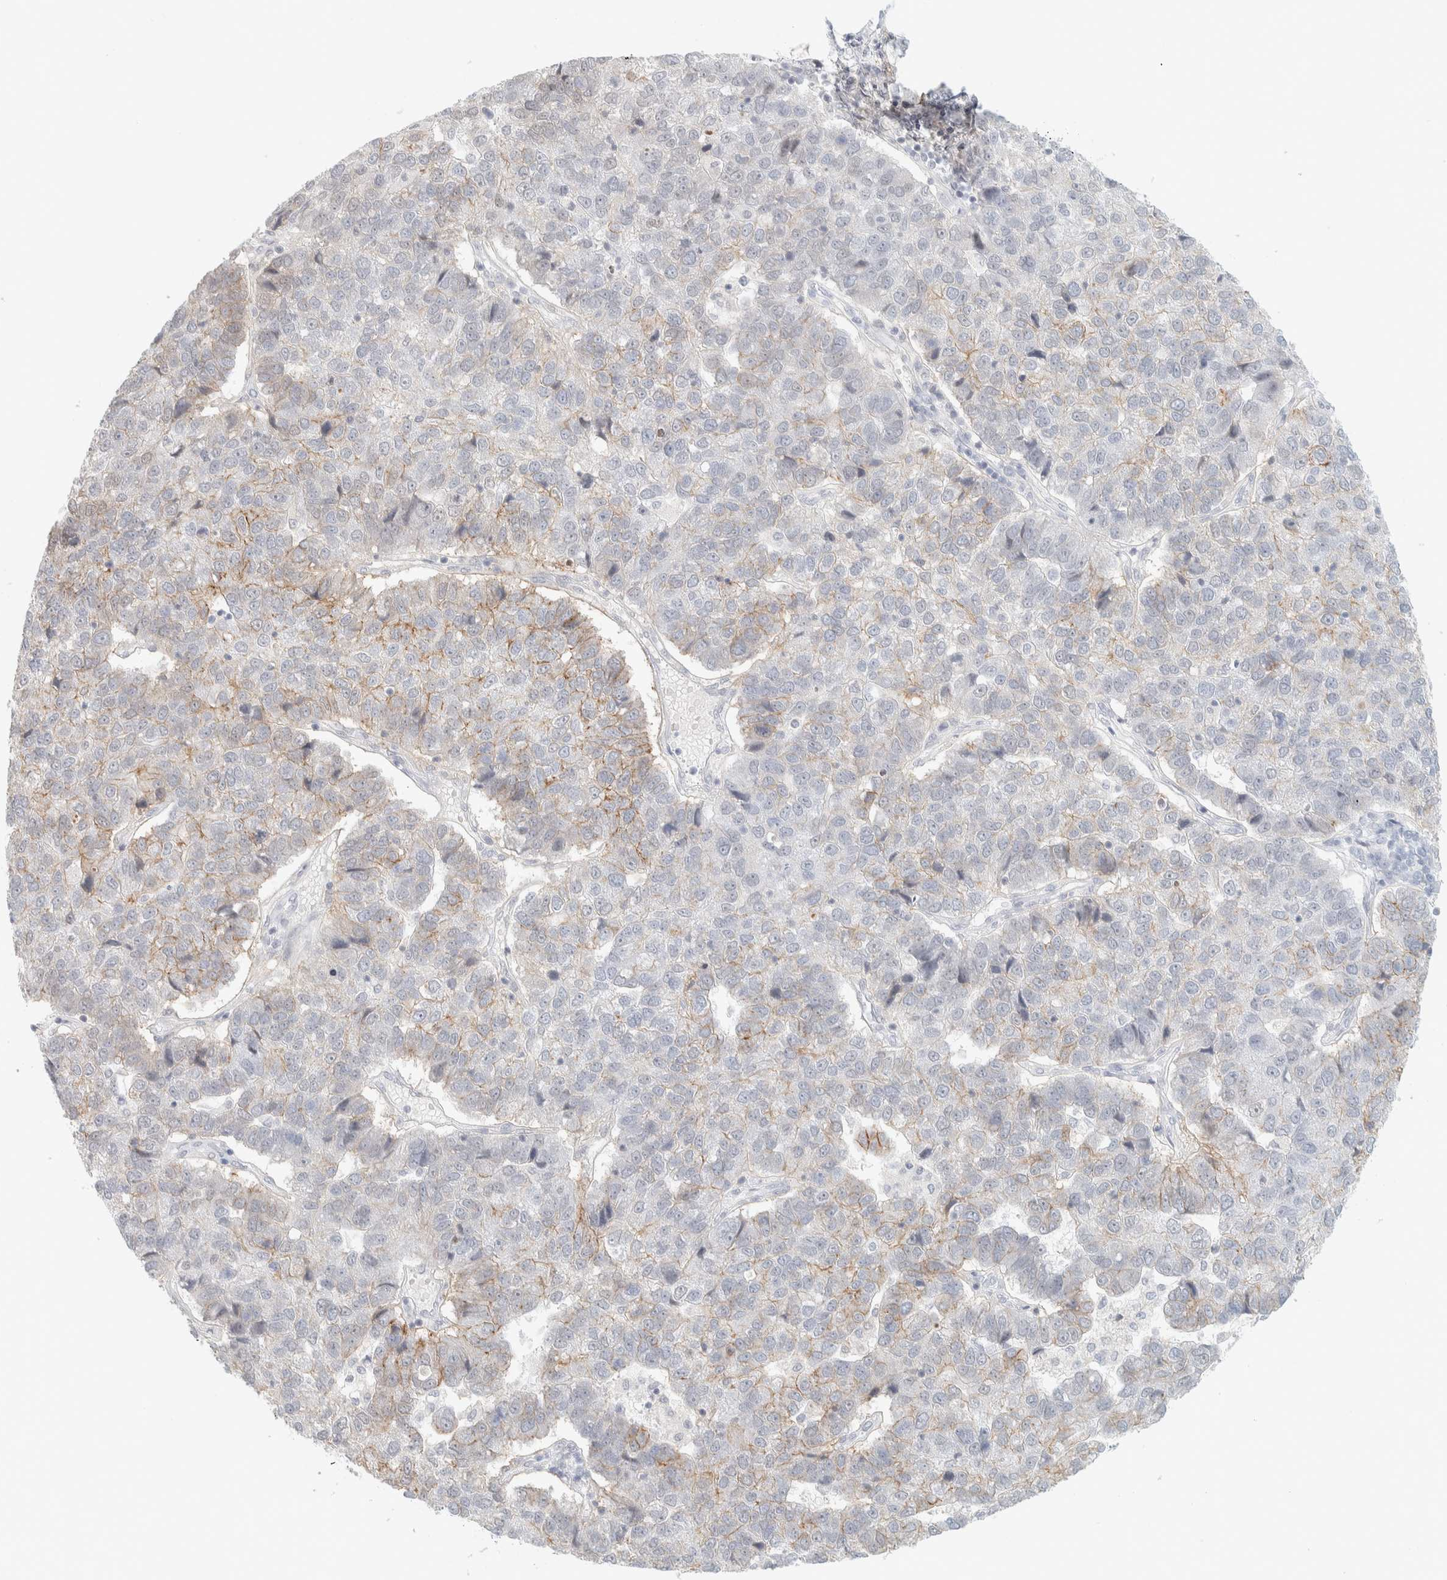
{"staining": {"intensity": "weak", "quantity": "<25%", "location": "cytoplasmic/membranous"}, "tissue": "pancreatic cancer", "cell_type": "Tumor cells", "image_type": "cancer", "snomed": [{"axis": "morphology", "description": "Adenocarcinoma, NOS"}, {"axis": "topography", "description": "Pancreas"}], "caption": "A photomicrograph of pancreatic cancer (adenocarcinoma) stained for a protein reveals no brown staining in tumor cells.", "gene": "CDH17", "patient": {"sex": "female", "age": 61}}